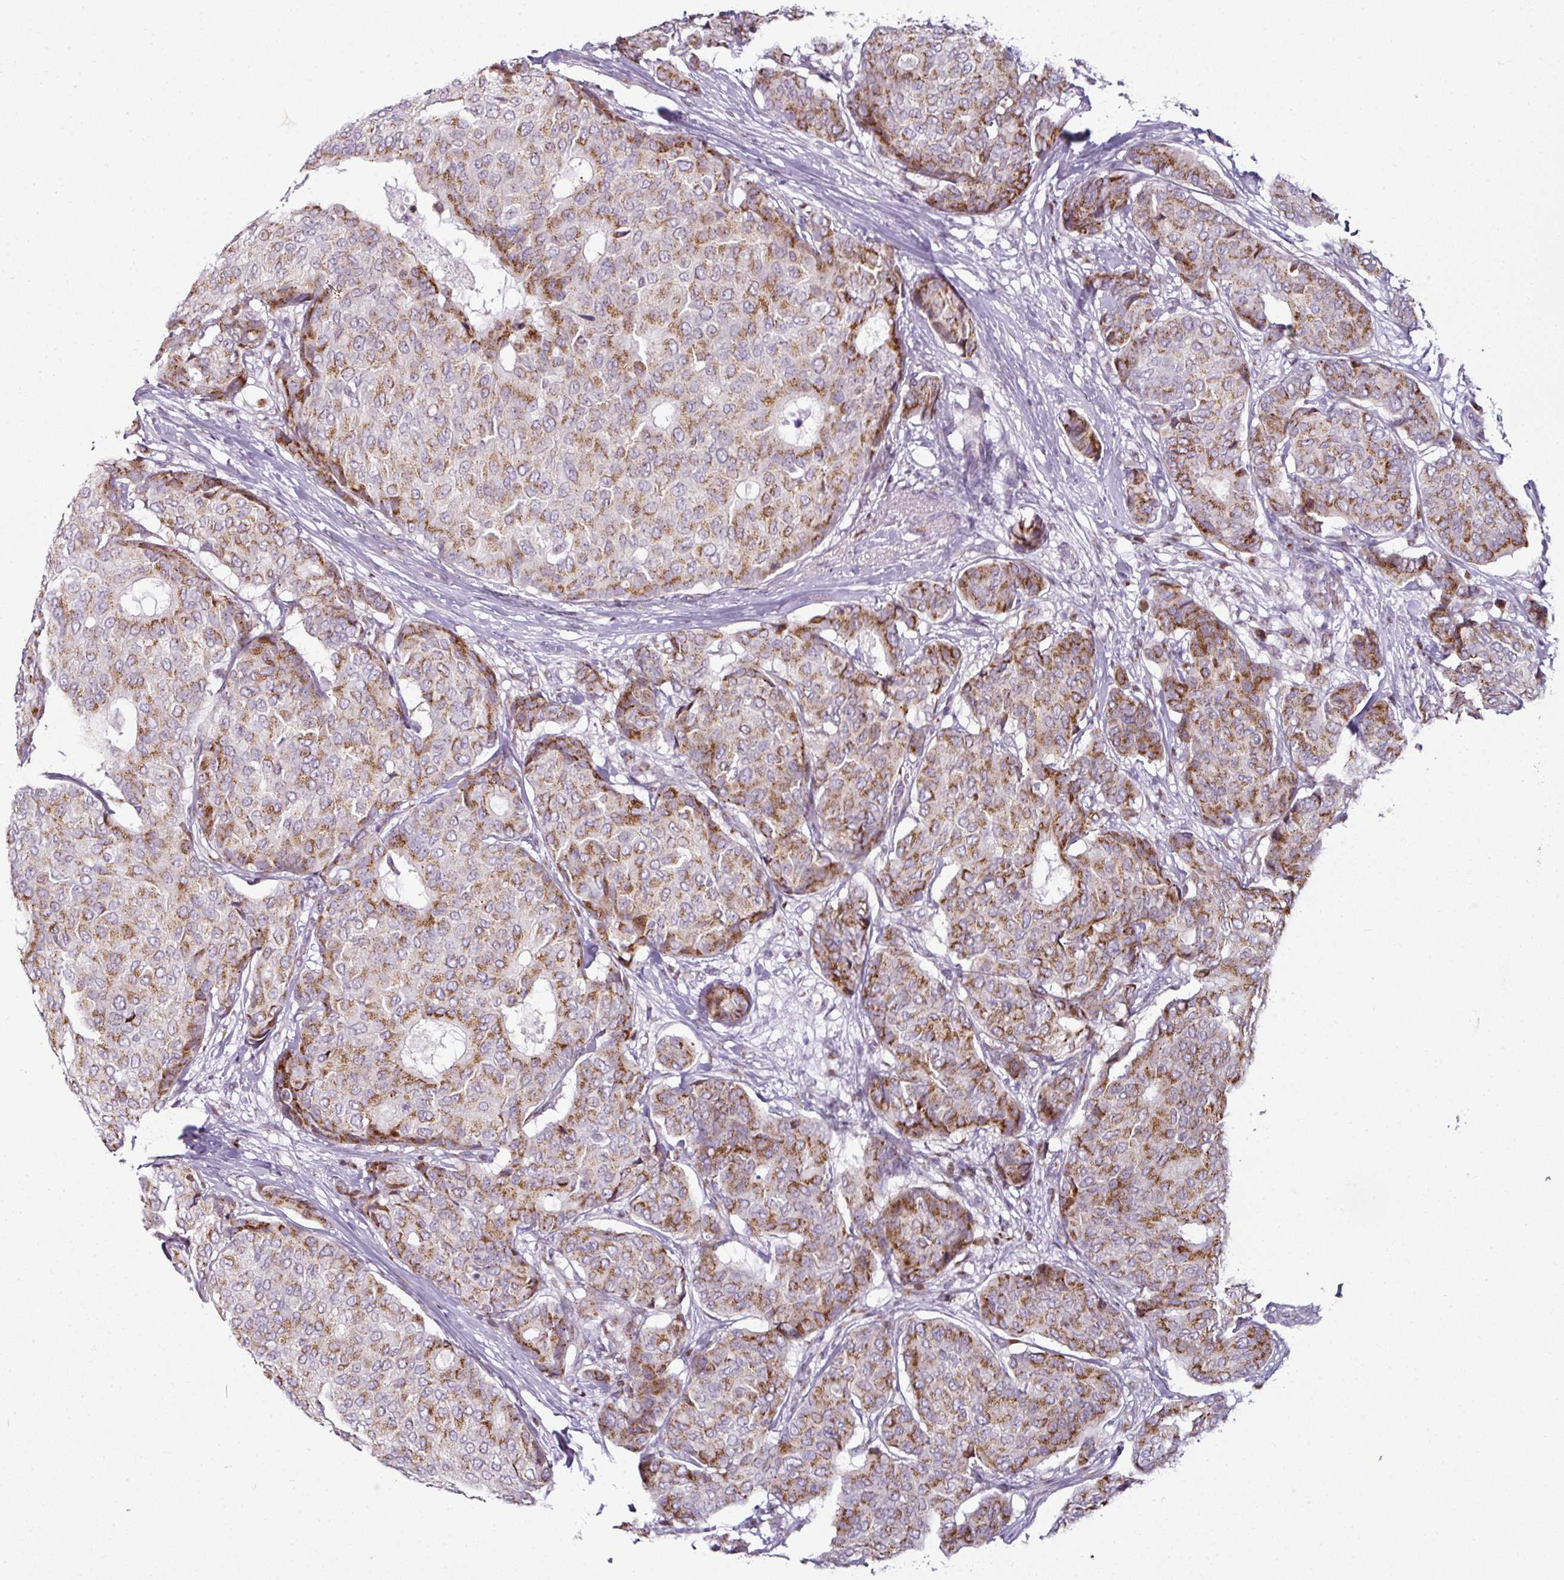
{"staining": {"intensity": "moderate", "quantity": ">75%", "location": "cytoplasmic/membranous"}, "tissue": "breast cancer", "cell_type": "Tumor cells", "image_type": "cancer", "snomed": [{"axis": "morphology", "description": "Duct carcinoma"}, {"axis": "topography", "description": "Breast"}], "caption": "Human breast cancer stained with a protein marker exhibits moderate staining in tumor cells.", "gene": "SYT8", "patient": {"sex": "female", "age": 75}}